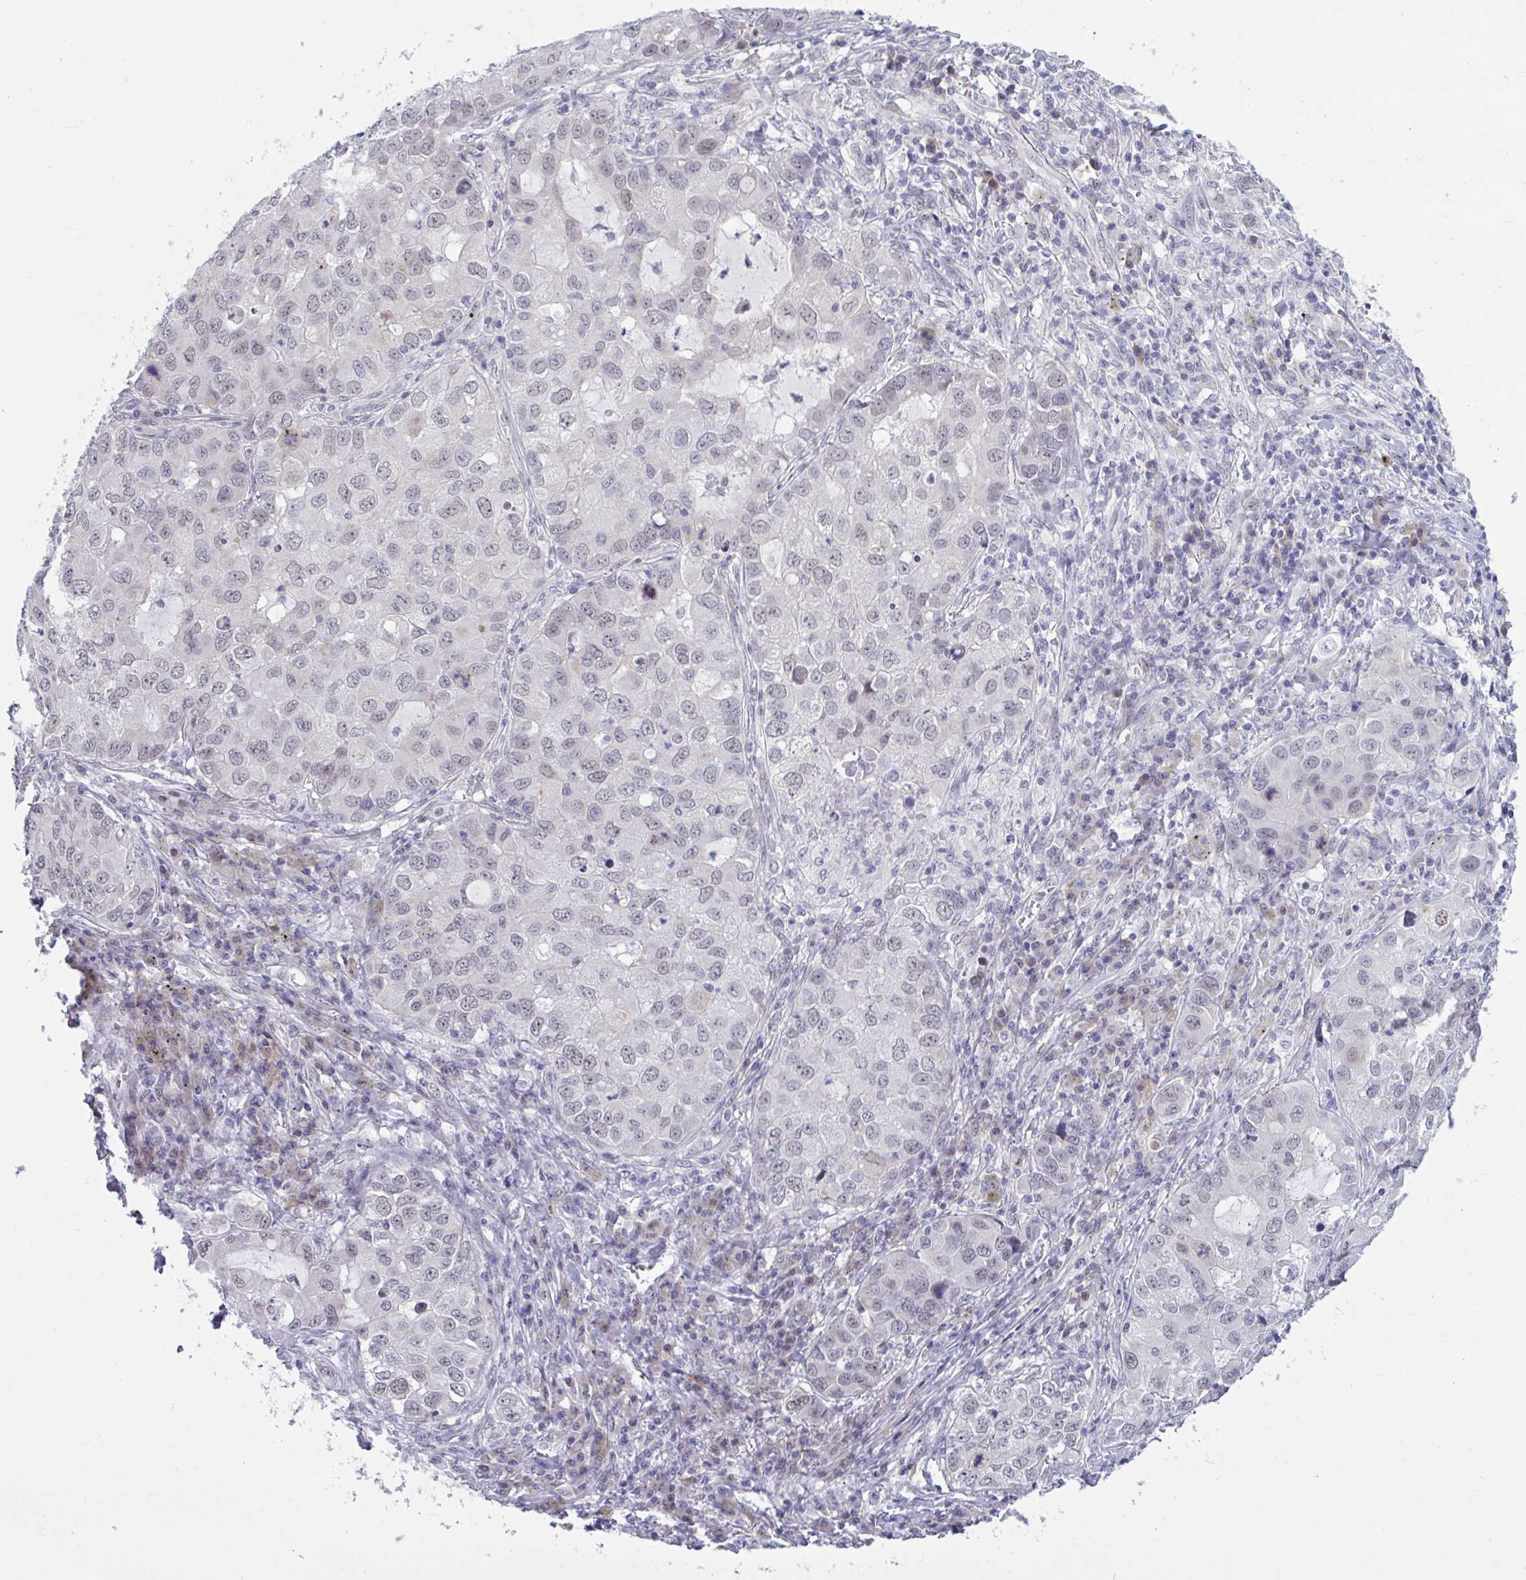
{"staining": {"intensity": "negative", "quantity": "none", "location": "none"}, "tissue": "lung cancer", "cell_type": "Tumor cells", "image_type": "cancer", "snomed": [{"axis": "morphology", "description": "Normal morphology"}, {"axis": "morphology", "description": "Adenocarcinoma, NOS"}, {"axis": "topography", "description": "Lymph node"}, {"axis": "topography", "description": "Lung"}], "caption": "Immunohistochemistry (IHC) photomicrograph of neoplastic tissue: human lung cancer stained with DAB exhibits no significant protein staining in tumor cells.", "gene": "CNGB3", "patient": {"sex": "female", "age": 51}}